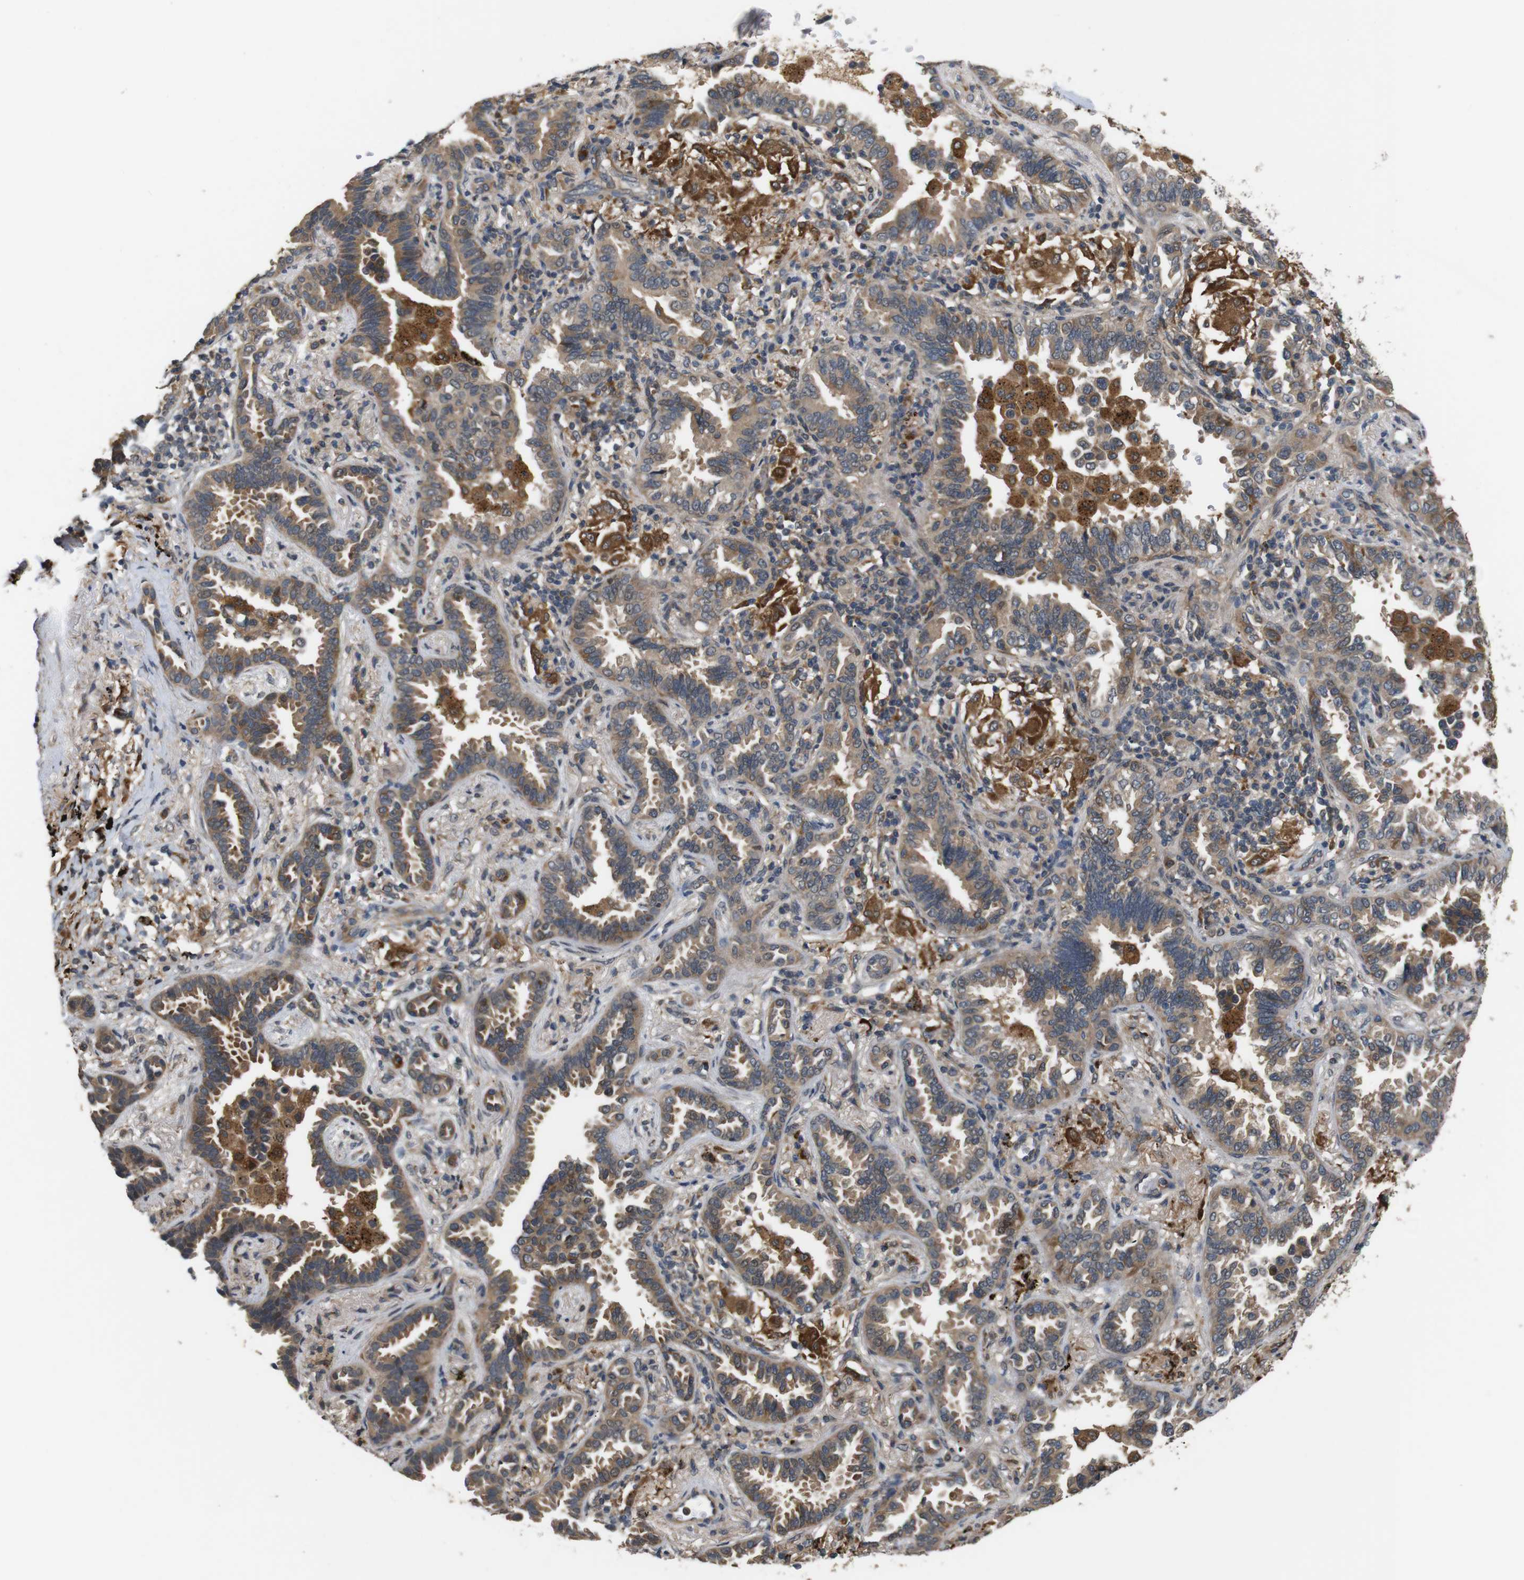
{"staining": {"intensity": "moderate", "quantity": ">75%", "location": "cytoplasmic/membranous"}, "tissue": "lung cancer", "cell_type": "Tumor cells", "image_type": "cancer", "snomed": [{"axis": "morphology", "description": "Normal tissue, NOS"}, {"axis": "morphology", "description": "Adenocarcinoma, NOS"}, {"axis": "topography", "description": "Lung"}], "caption": "Human lung adenocarcinoma stained with a protein marker shows moderate staining in tumor cells.", "gene": "EPHB2", "patient": {"sex": "male", "age": 59}}